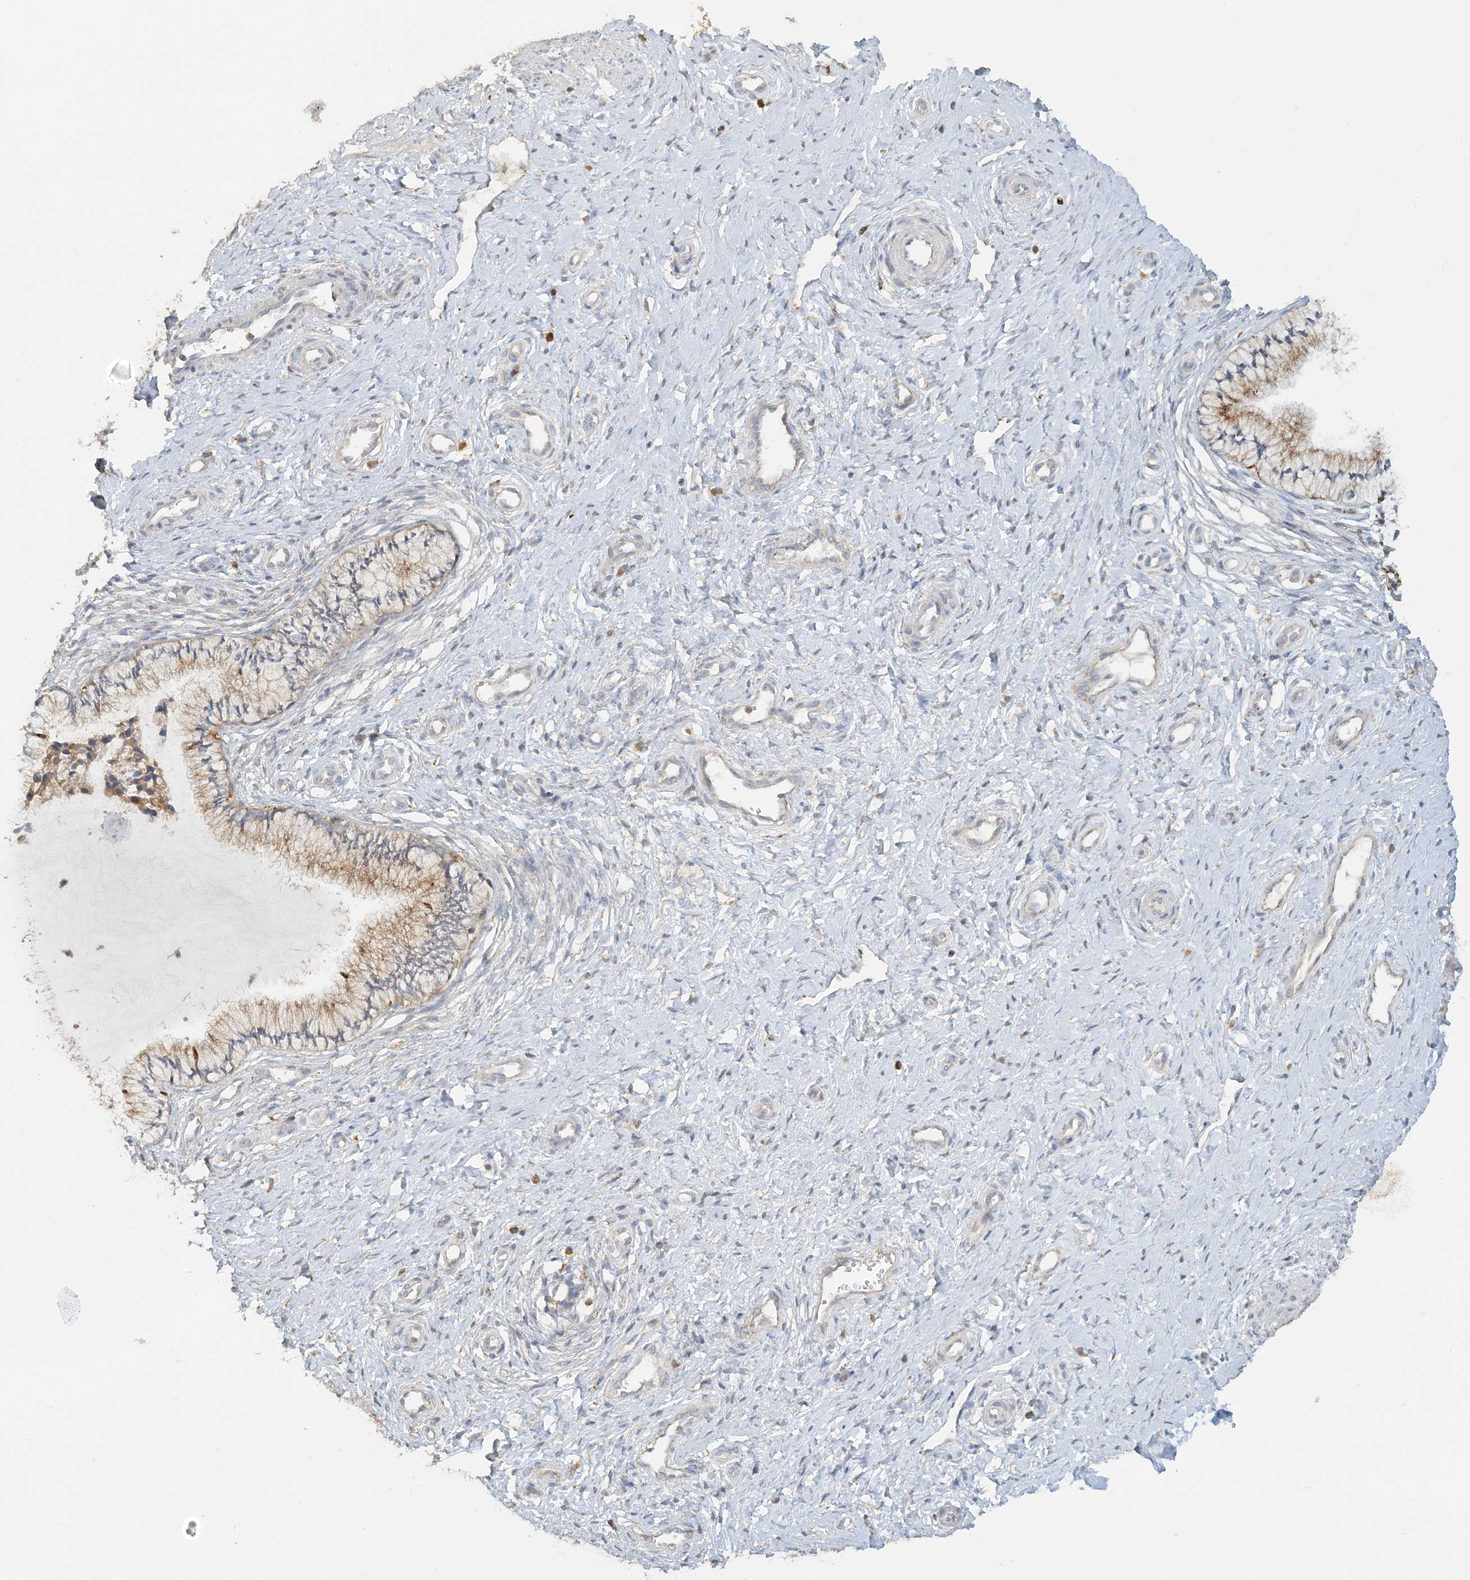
{"staining": {"intensity": "moderate", "quantity": ">75%", "location": "cytoplasmic/membranous"}, "tissue": "cervix", "cell_type": "Glandular cells", "image_type": "normal", "snomed": [{"axis": "morphology", "description": "Normal tissue, NOS"}, {"axis": "topography", "description": "Cervix"}], "caption": "A brown stain shows moderate cytoplasmic/membranous positivity of a protein in glandular cells of benign cervix.", "gene": "SPPL2A", "patient": {"sex": "female", "age": 36}}